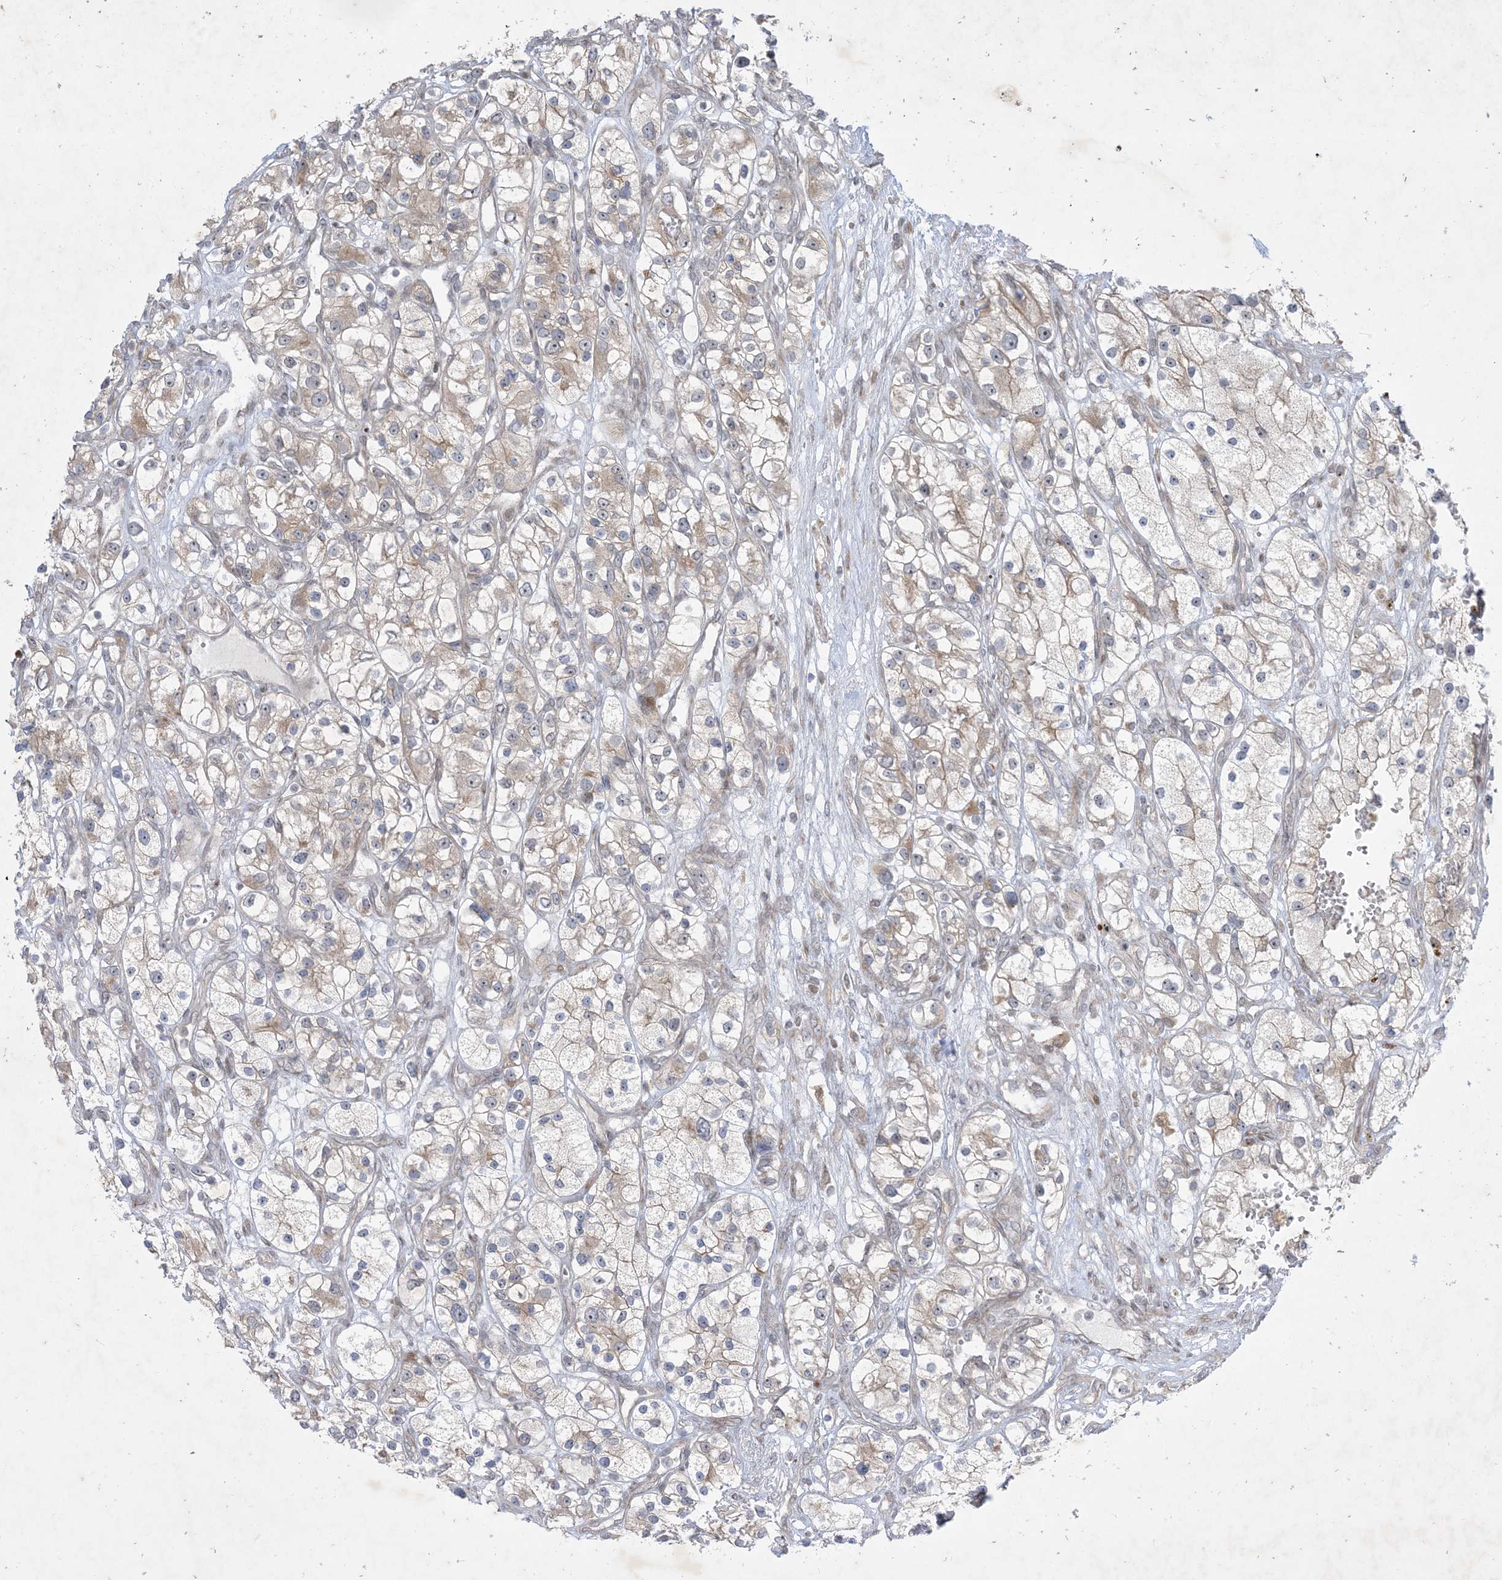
{"staining": {"intensity": "weak", "quantity": "25%-75%", "location": "cytoplasmic/membranous"}, "tissue": "renal cancer", "cell_type": "Tumor cells", "image_type": "cancer", "snomed": [{"axis": "morphology", "description": "Adenocarcinoma, NOS"}, {"axis": "topography", "description": "Kidney"}], "caption": "Immunohistochemical staining of adenocarcinoma (renal) exhibits weak cytoplasmic/membranous protein expression in approximately 25%-75% of tumor cells.", "gene": "SOGA3", "patient": {"sex": "female", "age": 57}}